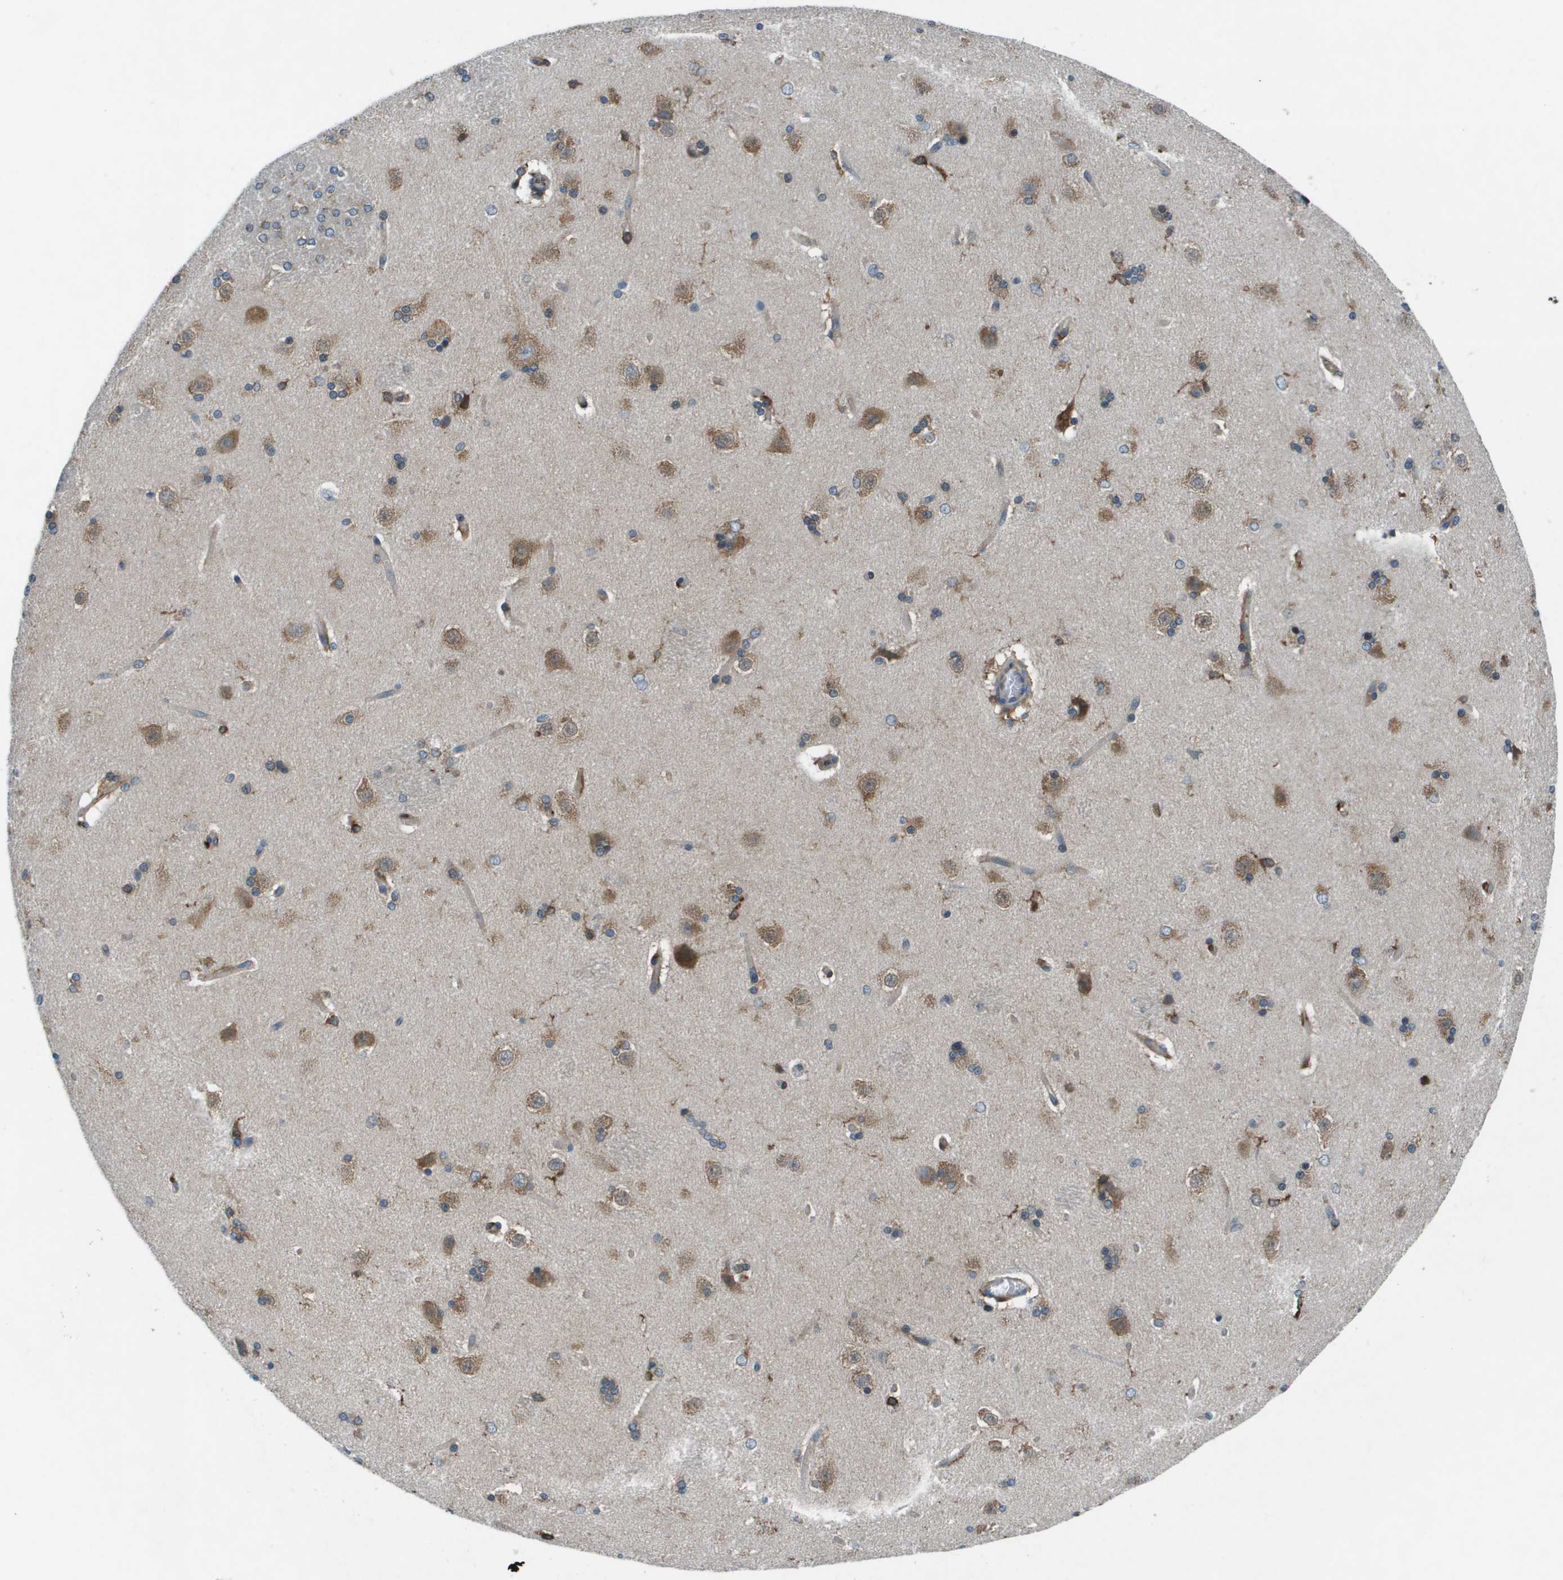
{"staining": {"intensity": "moderate", "quantity": "25%-75%", "location": "cytoplasmic/membranous"}, "tissue": "caudate", "cell_type": "Glial cells", "image_type": "normal", "snomed": [{"axis": "morphology", "description": "Normal tissue, NOS"}, {"axis": "topography", "description": "Lateral ventricle wall"}], "caption": "Caudate stained for a protein demonstrates moderate cytoplasmic/membranous positivity in glial cells. The staining was performed using DAB, with brown indicating positive protein expression. Nuclei are stained blue with hematoxylin.", "gene": "EIF3B", "patient": {"sex": "female", "age": 19}}